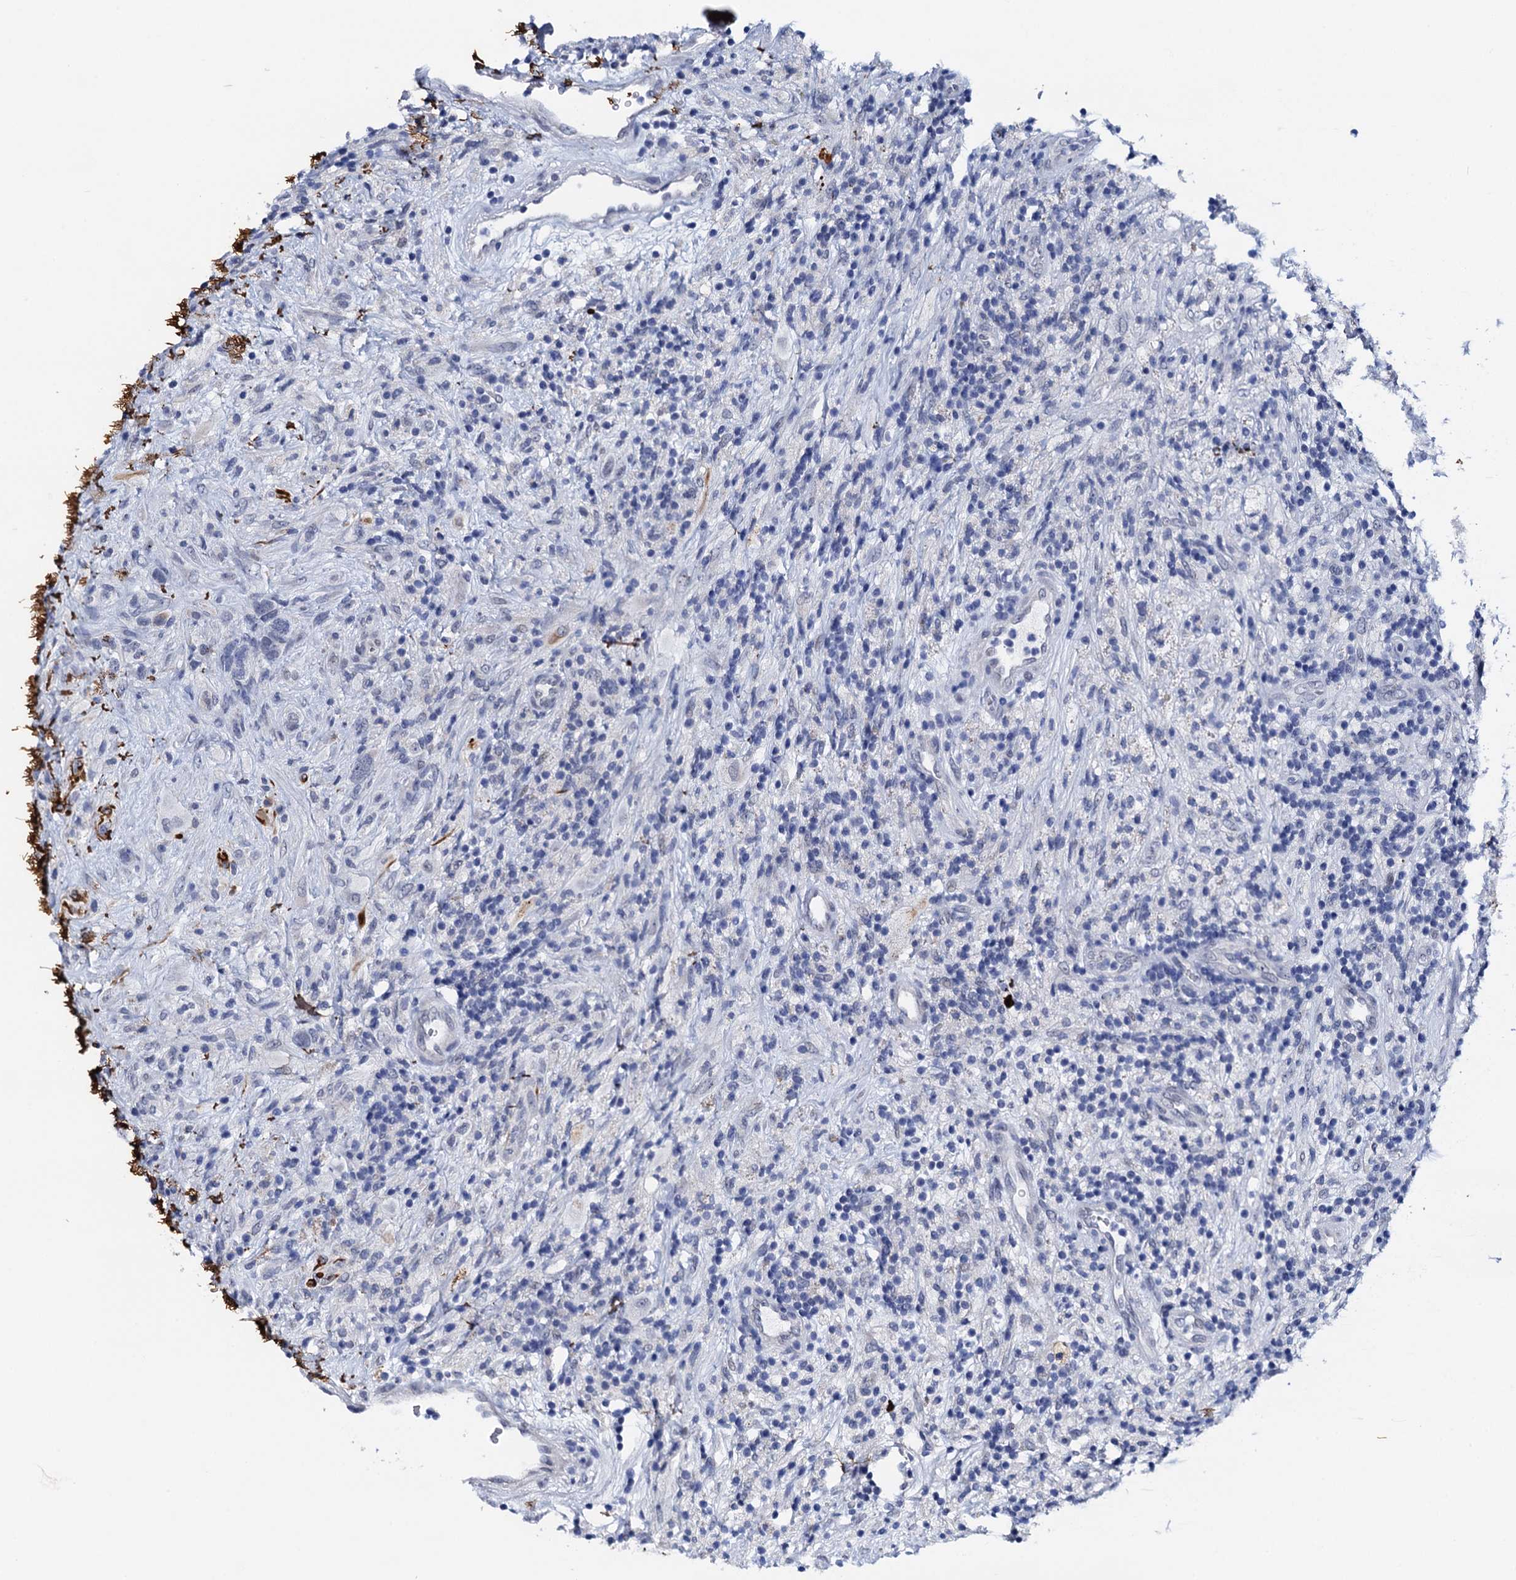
{"staining": {"intensity": "weak", "quantity": "<25%", "location": "cytoplasmic/membranous"}, "tissue": "glioma", "cell_type": "Tumor cells", "image_type": "cancer", "snomed": [{"axis": "morphology", "description": "Glioma, malignant, High grade"}, {"axis": "topography", "description": "Brain"}], "caption": "Immunohistochemical staining of glioma reveals no significant staining in tumor cells.", "gene": "C16orf87", "patient": {"sex": "male", "age": 69}}